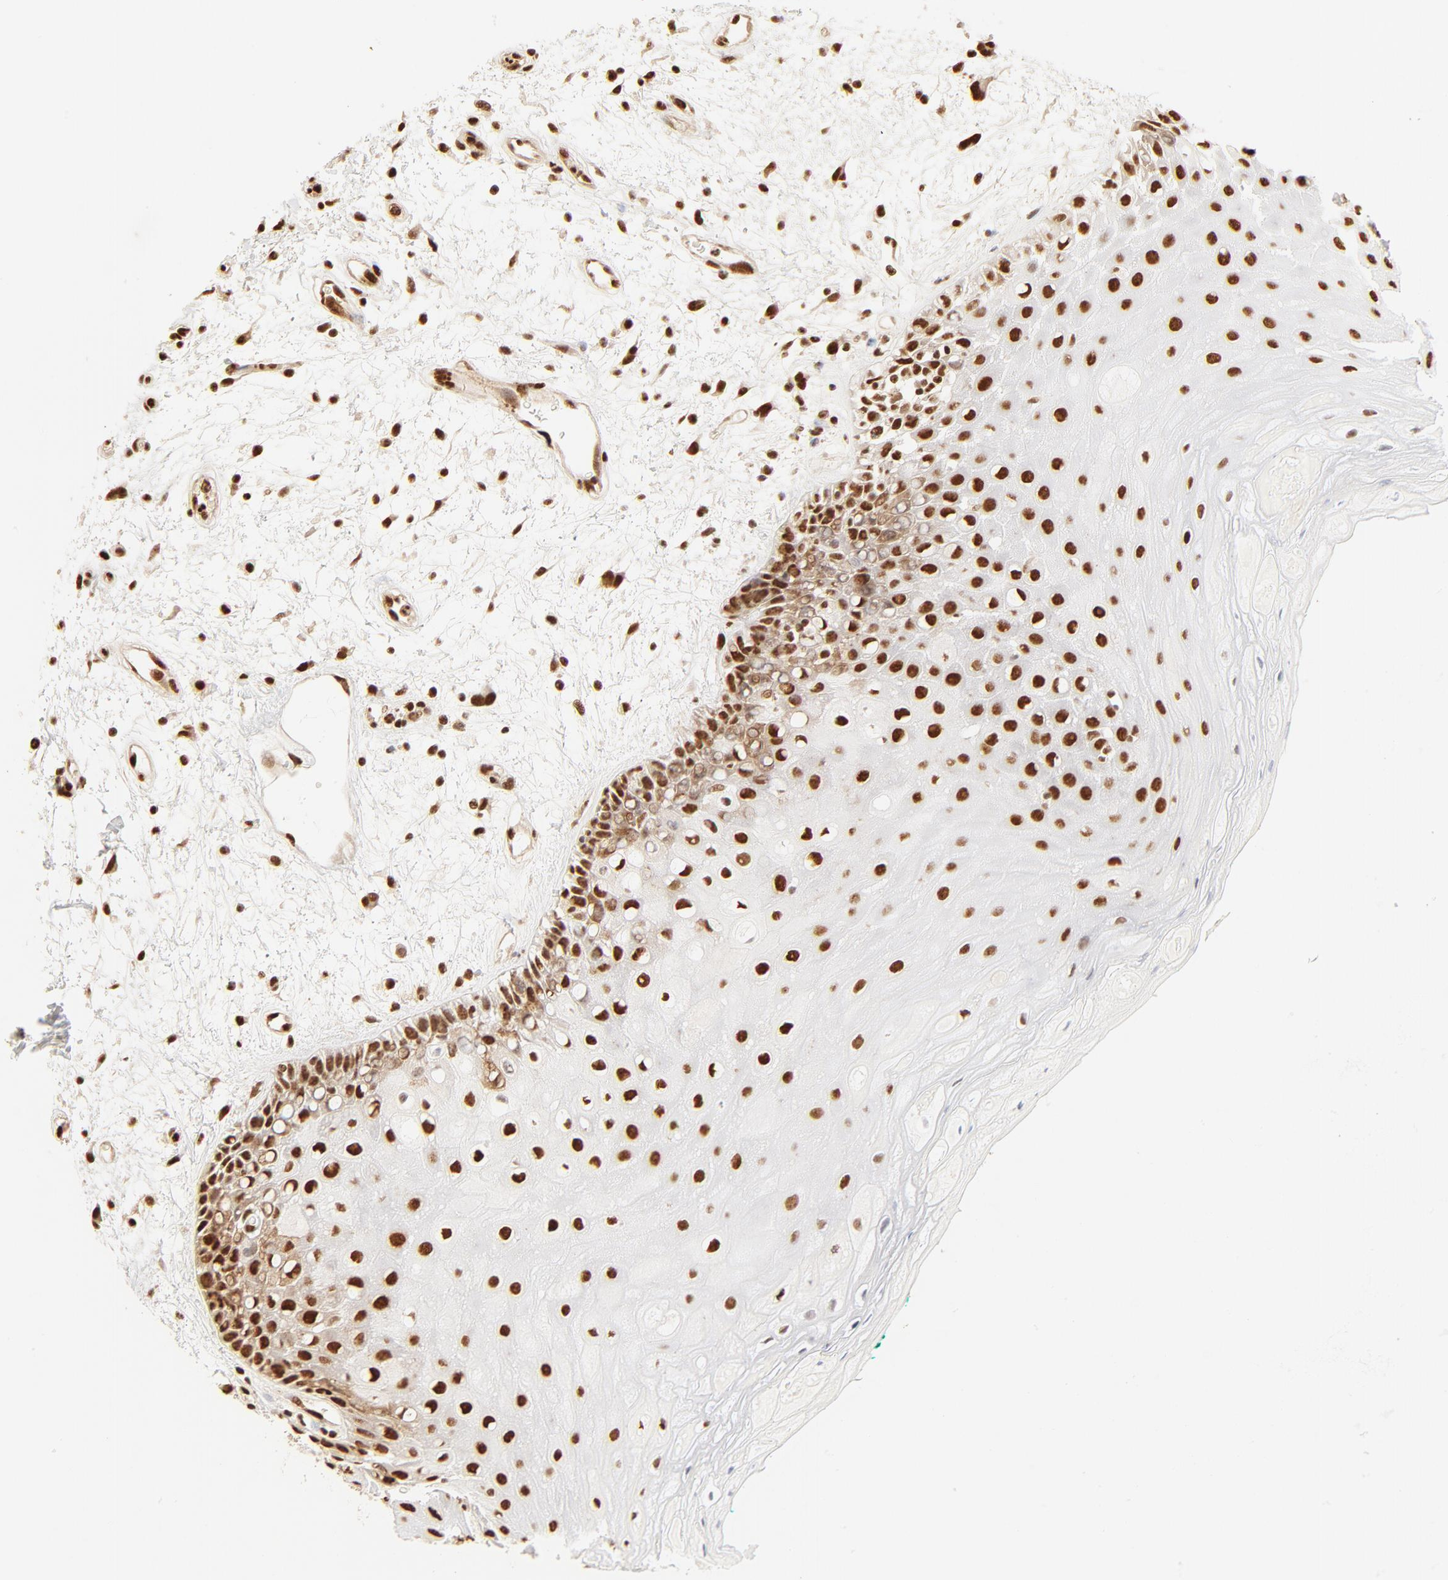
{"staining": {"intensity": "strong", "quantity": ">75%", "location": "nuclear"}, "tissue": "oral mucosa", "cell_type": "Squamous epithelial cells", "image_type": "normal", "snomed": [{"axis": "morphology", "description": "Normal tissue, NOS"}, {"axis": "morphology", "description": "Squamous cell carcinoma, NOS"}, {"axis": "topography", "description": "Skeletal muscle"}, {"axis": "topography", "description": "Oral tissue"}, {"axis": "topography", "description": "Head-Neck"}], "caption": "IHC (DAB) staining of normal human oral mucosa shows strong nuclear protein expression in approximately >75% of squamous epithelial cells.", "gene": "FAM50A", "patient": {"sex": "female", "age": 84}}